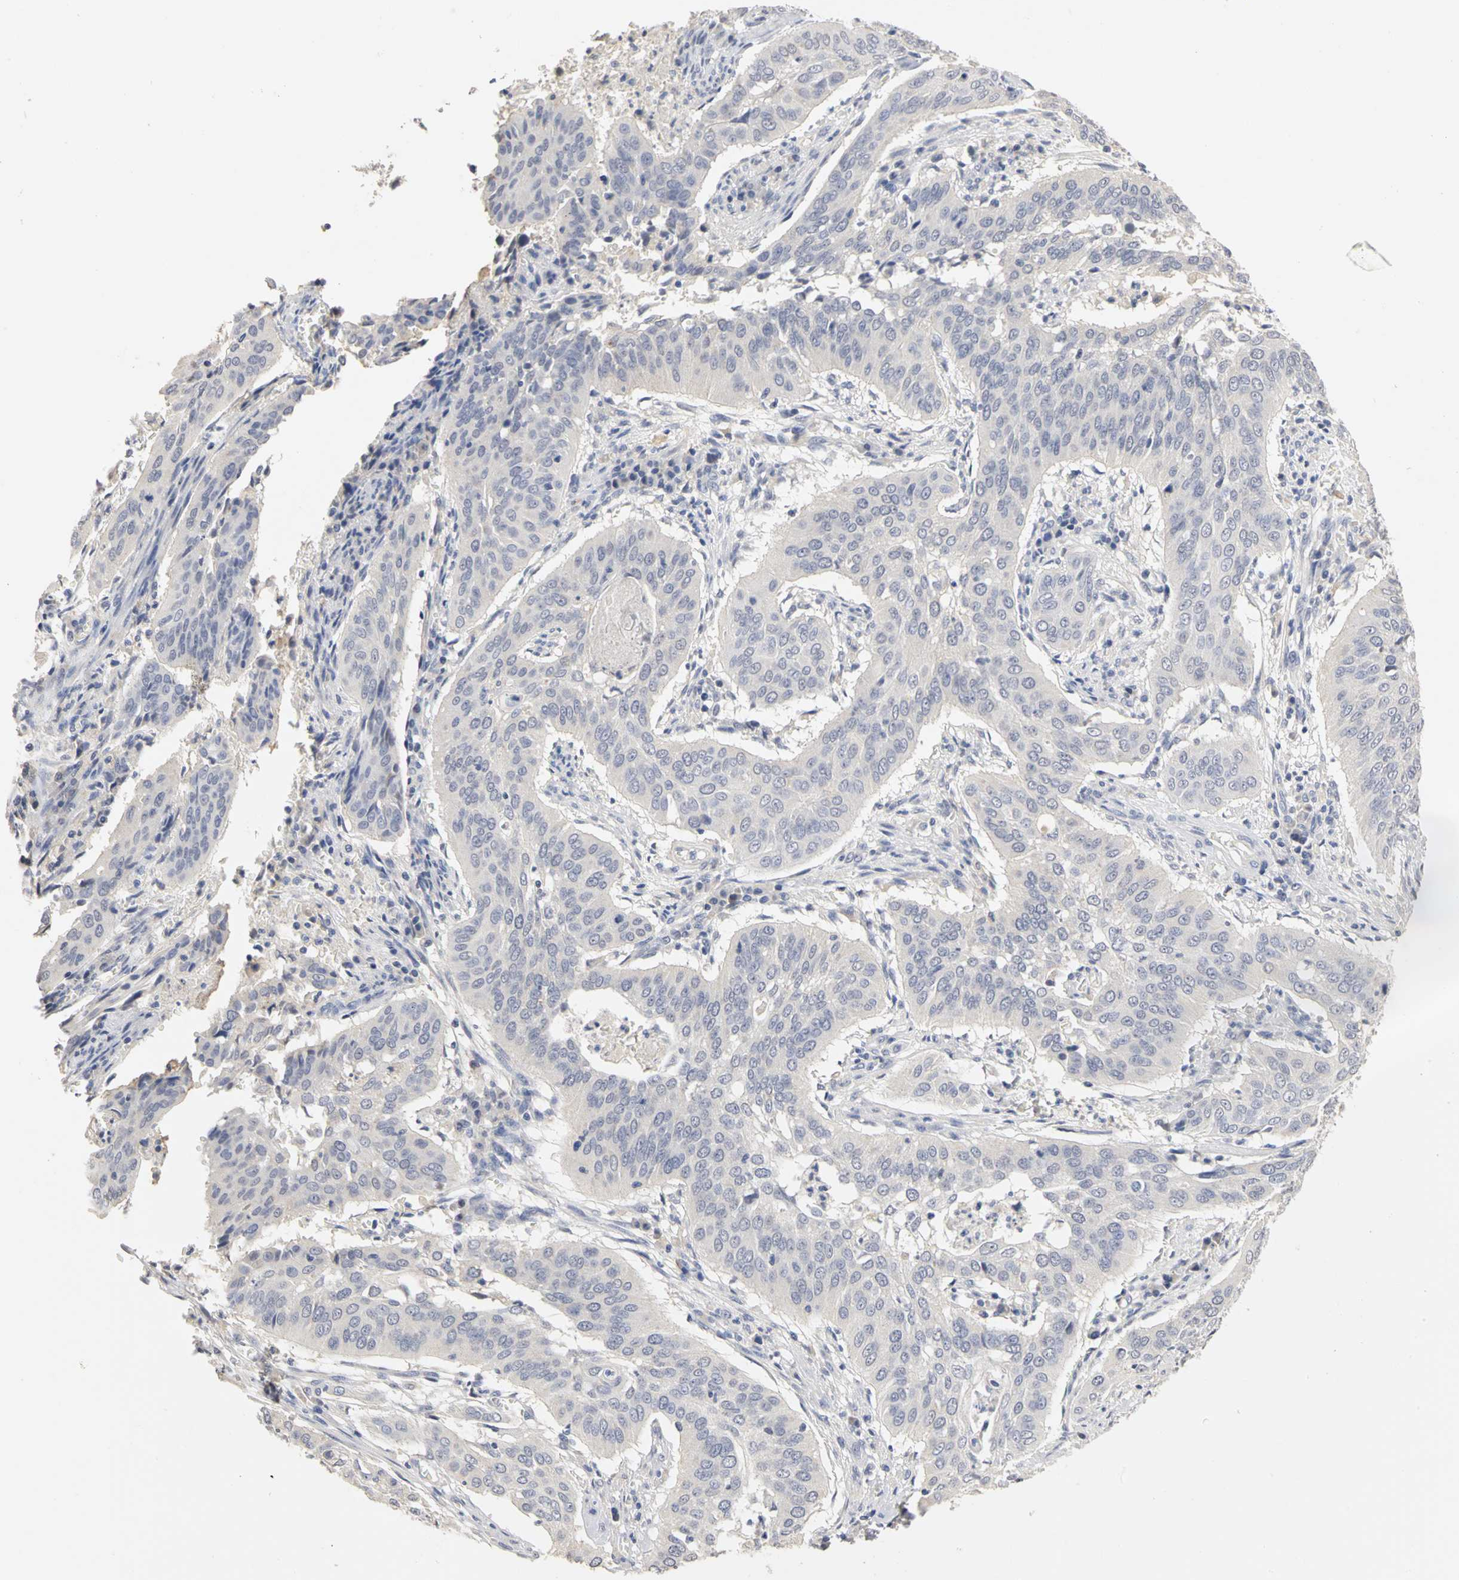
{"staining": {"intensity": "negative", "quantity": "none", "location": "none"}, "tissue": "cervical cancer", "cell_type": "Tumor cells", "image_type": "cancer", "snomed": [{"axis": "morphology", "description": "Squamous cell carcinoma, NOS"}, {"axis": "topography", "description": "Cervix"}], "caption": "Cervical squamous cell carcinoma stained for a protein using immunohistochemistry (IHC) demonstrates no staining tumor cells.", "gene": "PGR", "patient": {"sex": "female", "age": 39}}